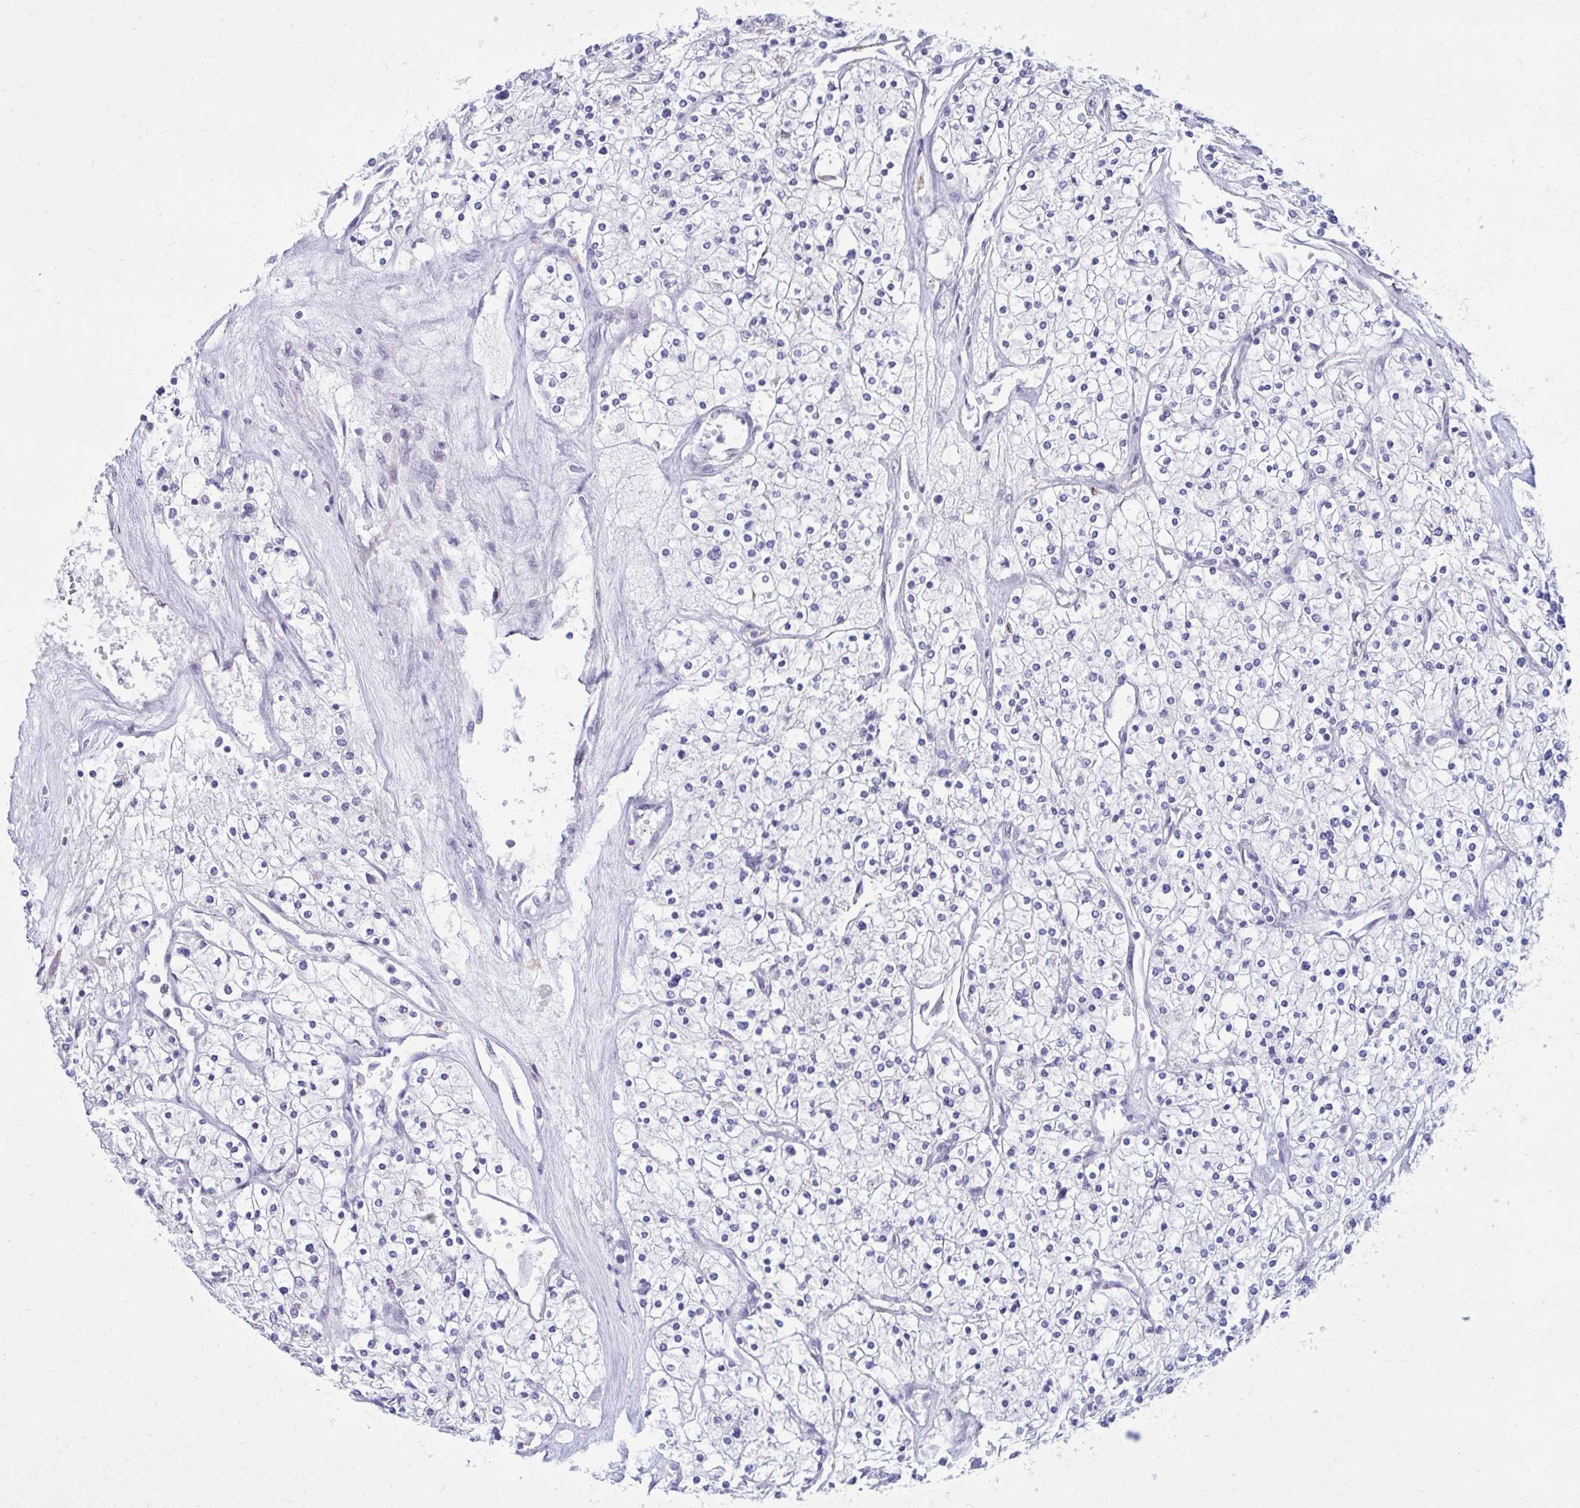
{"staining": {"intensity": "negative", "quantity": "none", "location": "none"}, "tissue": "renal cancer", "cell_type": "Tumor cells", "image_type": "cancer", "snomed": [{"axis": "morphology", "description": "Adenocarcinoma, NOS"}, {"axis": "topography", "description": "Kidney"}], "caption": "The histopathology image shows no significant staining in tumor cells of adenocarcinoma (renal).", "gene": "PROSER1", "patient": {"sex": "male", "age": 80}}